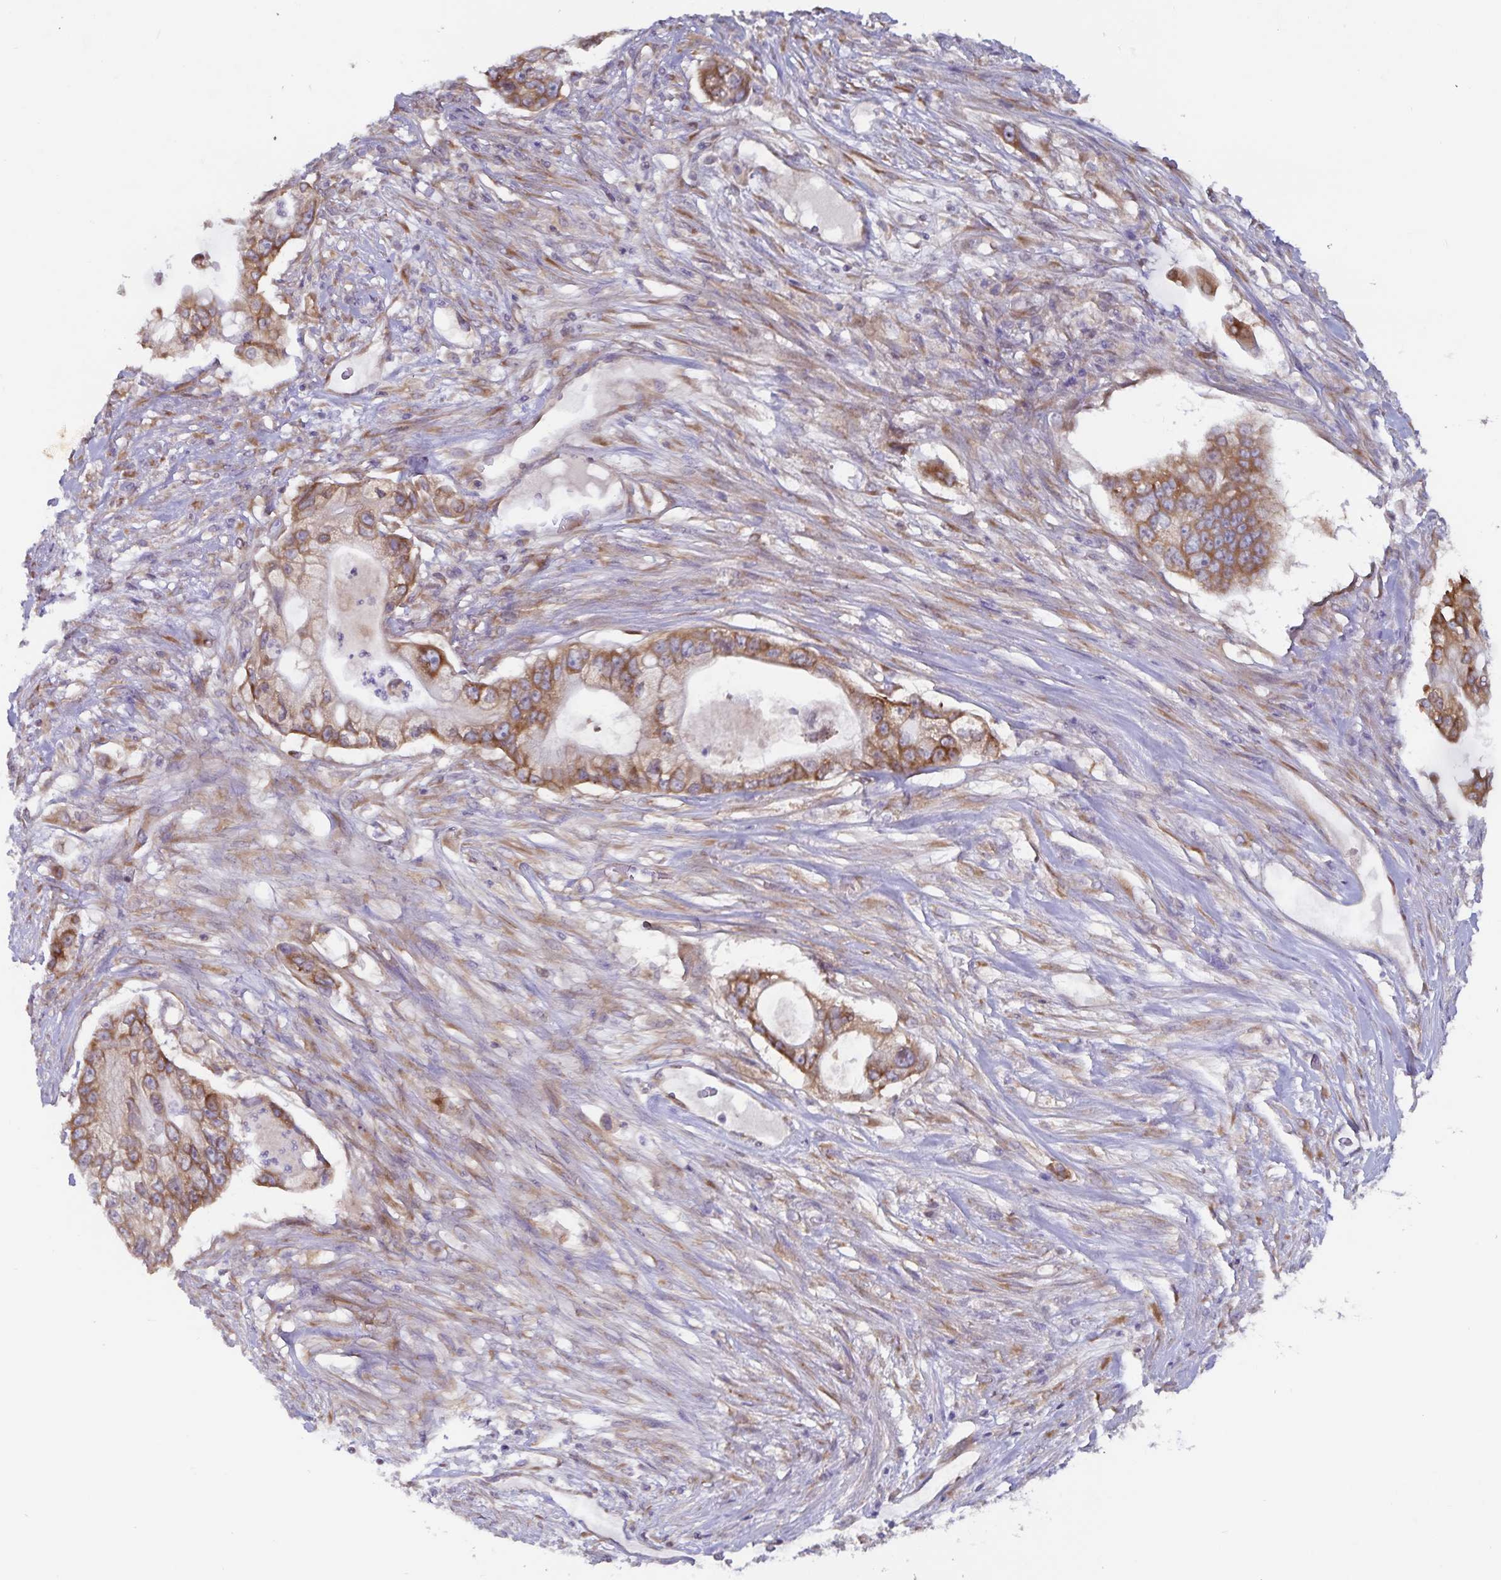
{"staining": {"intensity": "strong", "quantity": ">75%", "location": "cytoplasmic/membranous"}, "tissue": "pancreatic cancer", "cell_type": "Tumor cells", "image_type": "cancer", "snomed": [{"axis": "morphology", "description": "Adenocarcinoma, NOS"}, {"axis": "topography", "description": "Pancreas"}], "caption": "The histopathology image displays immunohistochemical staining of pancreatic cancer. There is strong cytoplasmic/membranous staining is identified in about >75% of tumor cells.", "gene": "FAM120A", "patient": {"sex": "female", "age": 69}}